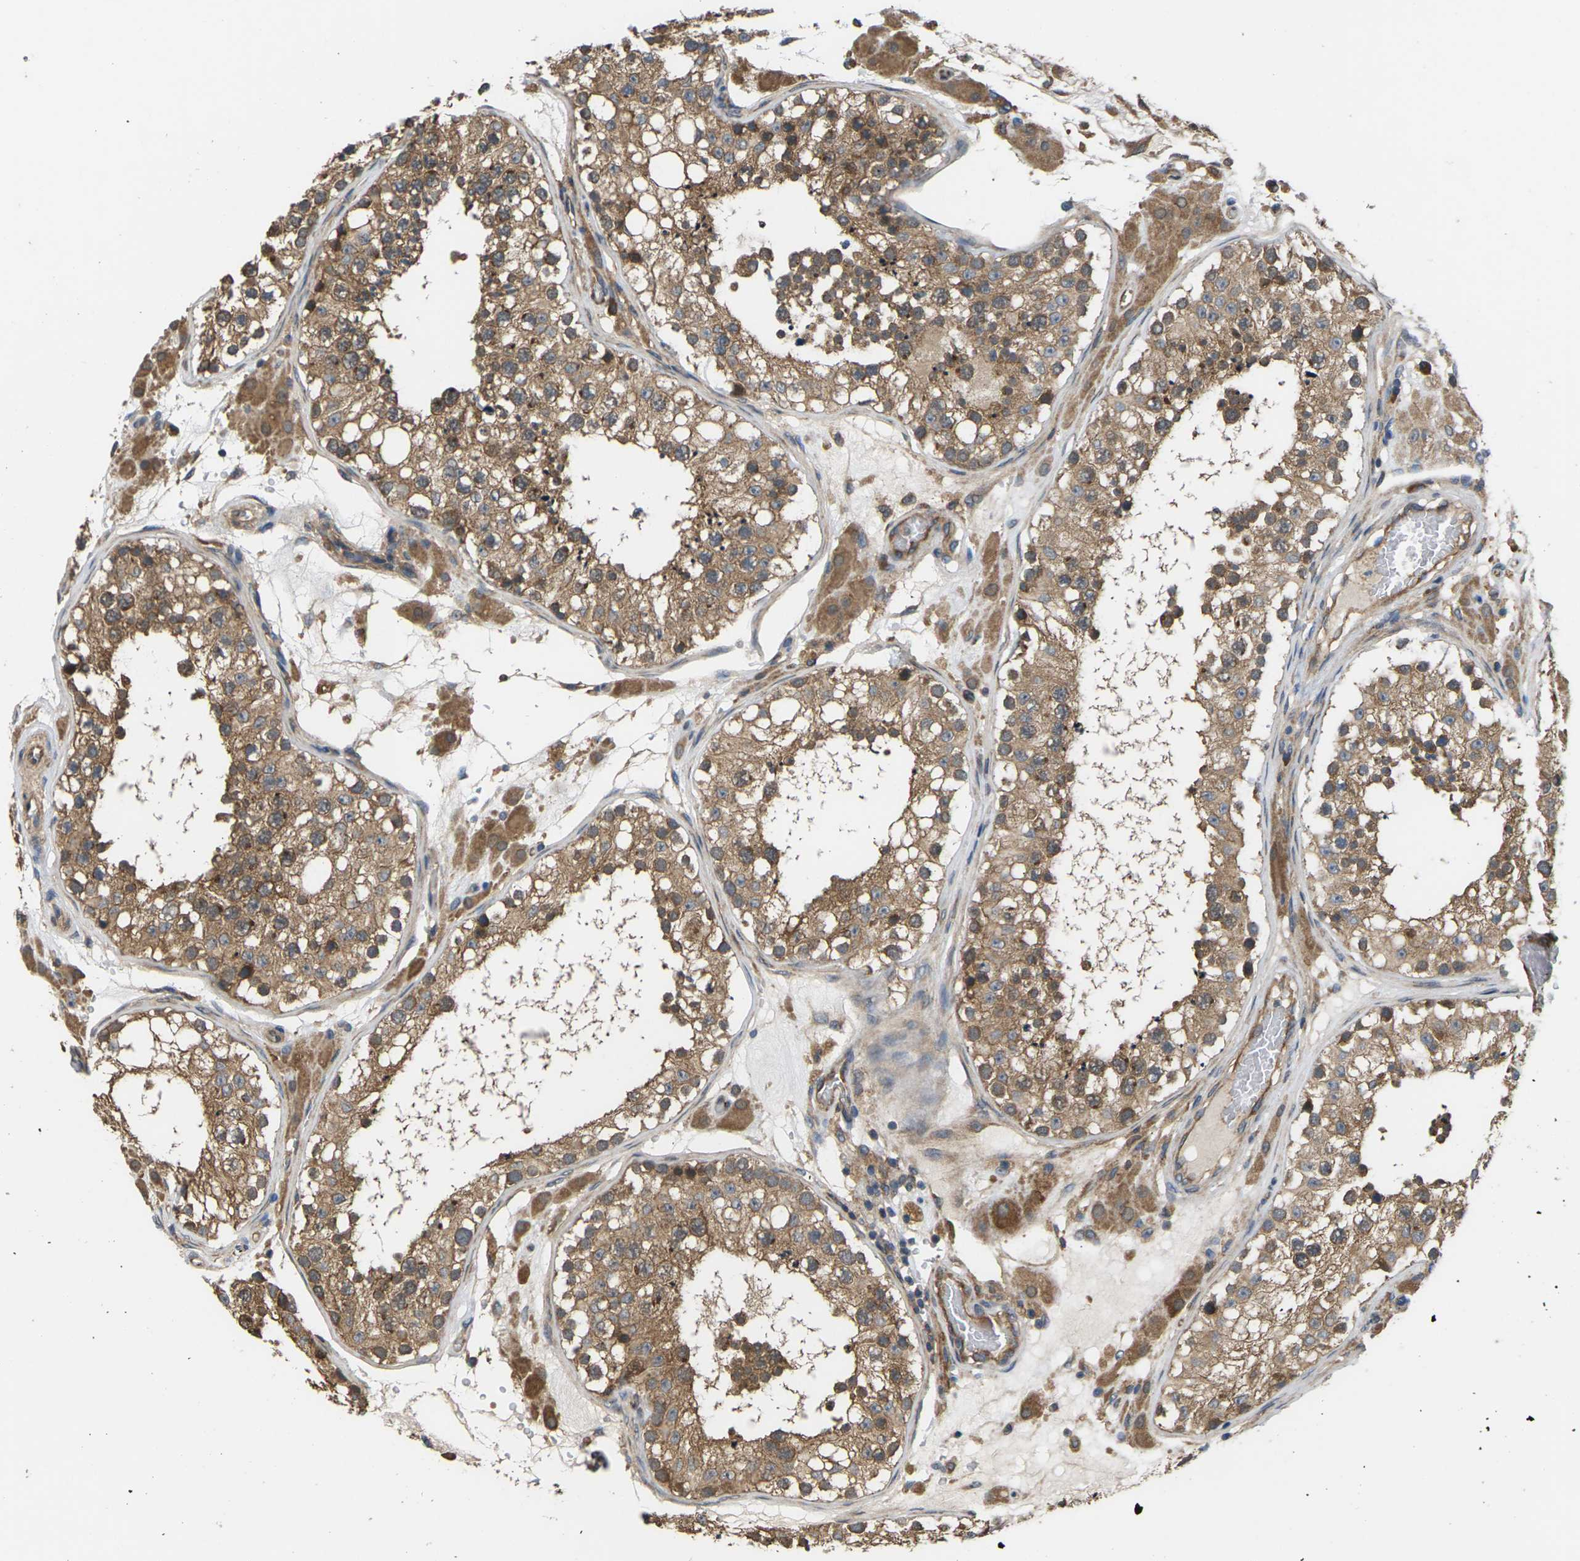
{"staining": {"intensity": "moderate", "quantity": ">75%", "location": "cytoplasmic/membranous"}, "tissue": "testis", "cell_type": "Cells in seminiferous ducts", "image_type": "normal", "snomed": [{"axis": "morphology", "description": "Normal tissue, NOS"}, {"axis": "topography", "description": "Testis"}], "caption": "Immunohistochemistry (DAB) staining of normal testis exhibits moderate cytoplasmic/membranous protein expression in about >75% of cells in seminiferous ducts. The staining was performed using DAB, with brown indicating positive protein expression. Nuclei are stained blue with hematoxylin.", "gene": "NRAS", "patient": {"sex": "male", "age": 26}}